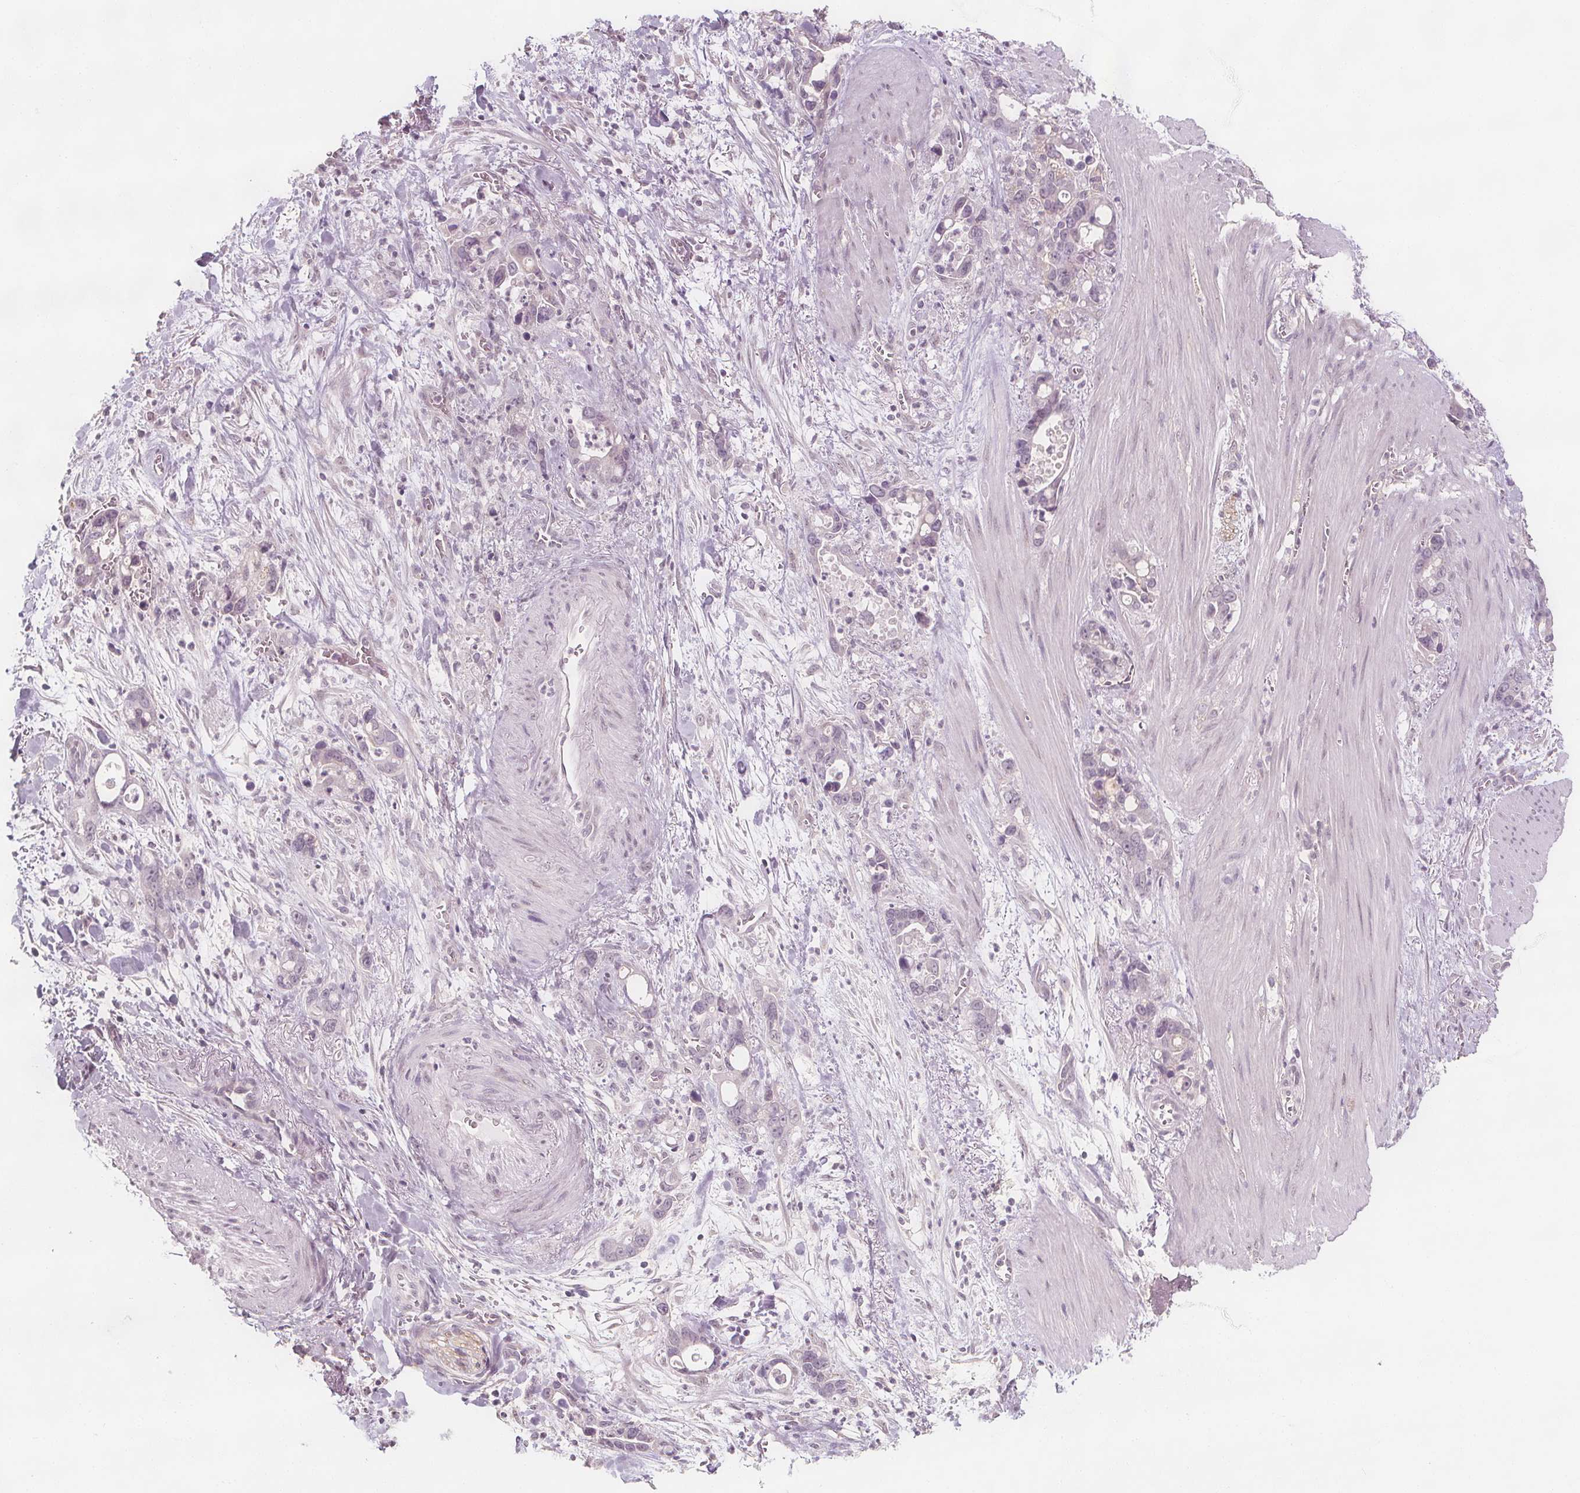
{"staining": {"intensity": "negative", "quantity": "none", "location": "none"}, "tissue": "stomach cancer", "cell_type": "Tumor cells", "image_type": "cancer", "snomed": [{"axis": "morphology", "description": "Normal tissue, NOS"}, {"axis": "morphology", "description": "Adenocarcinoma, NOS"}, {"axis": "topography", "description": "Esophagus"}, {"axis": "topography", "description": "Stomach, upper"}], "caption": "Immunohistochemical staining of stomach adenocarcinoma reveals no significant staining in tumor cells.", "gene": "C1orf167", "patient": {"sex": "male", "age": 74}}